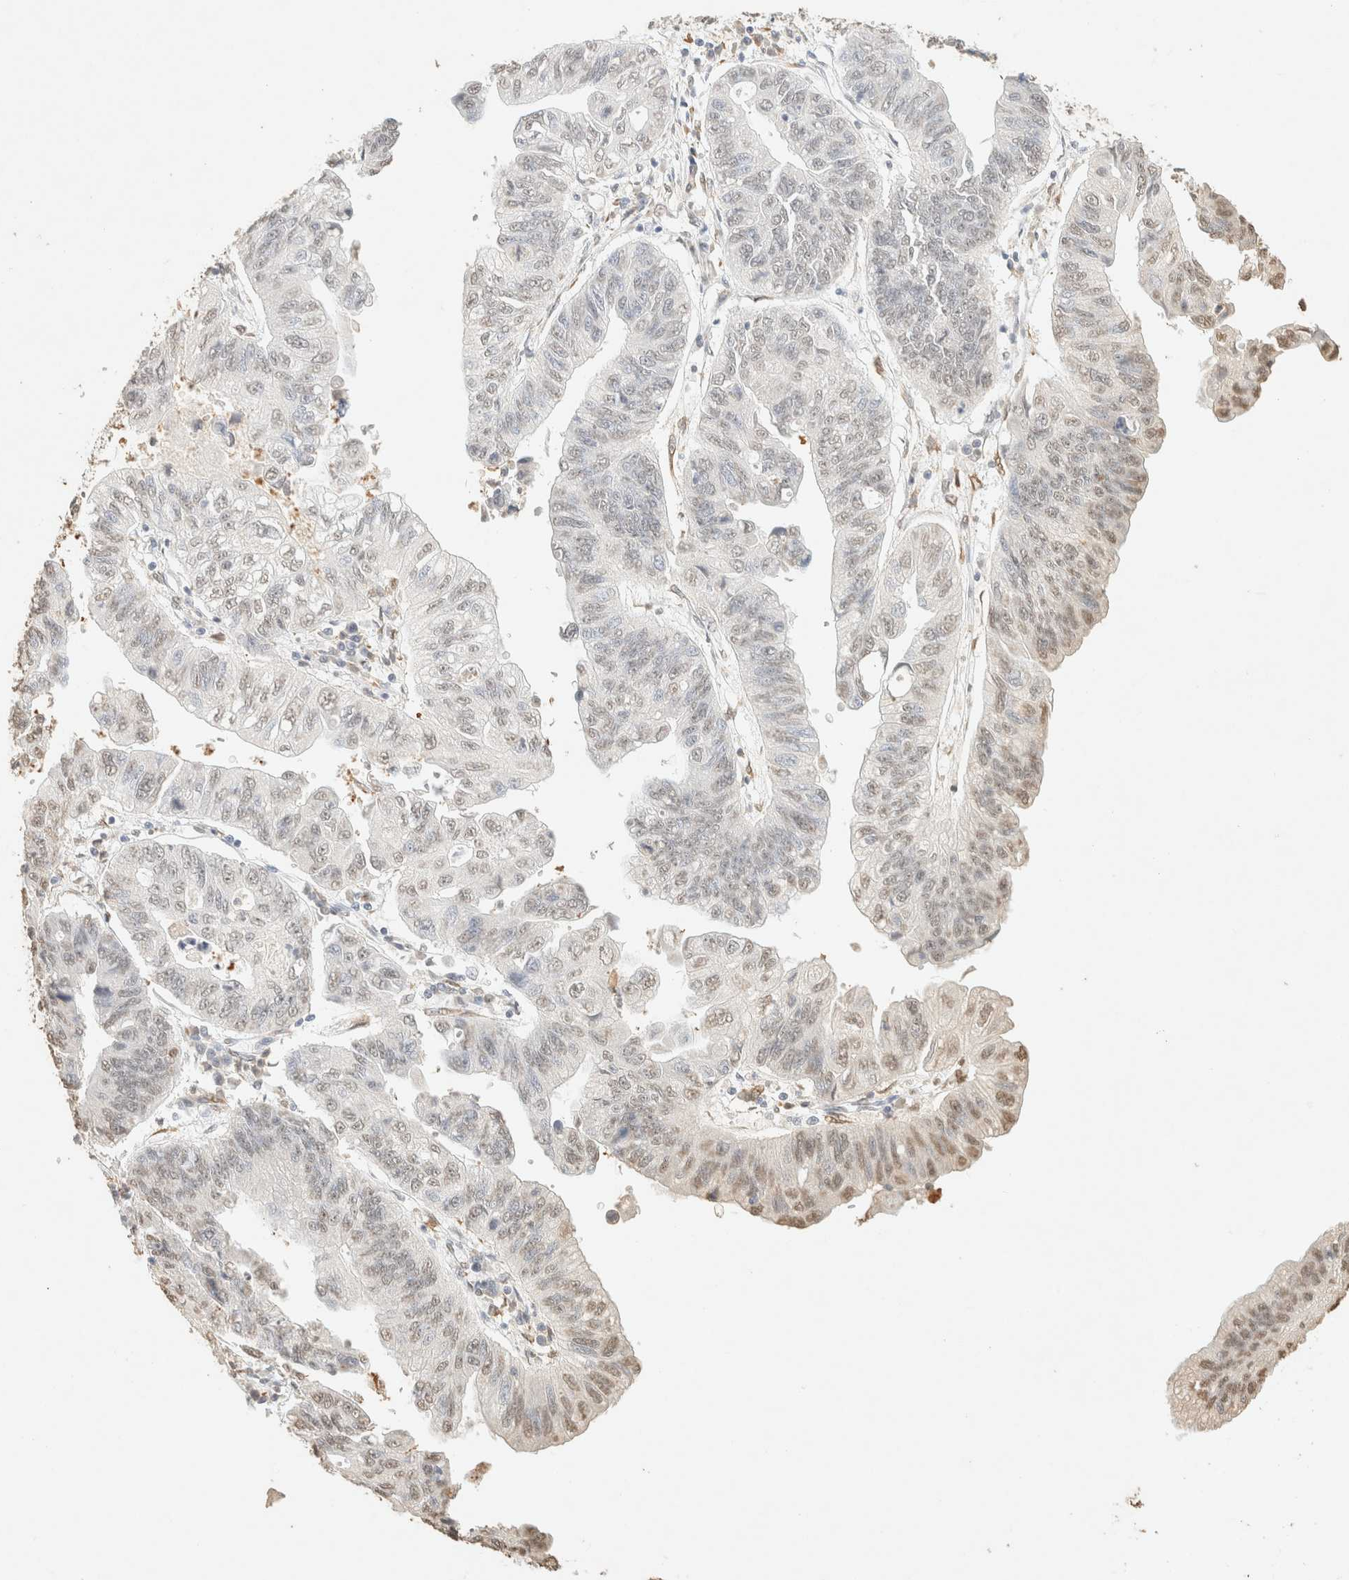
{"staining": {"intensity": "weak", "quantity": "25%-75%", "location": "nuclear"}, "tissue": "stomach cancer", "cell_type": "Tumor cells", "image_type": "cancer", "snomed": [{"axis": "morphology", "description": "Adenocarcinoma, NOS"}, {"axis": "topography", "description": "Stomach"}], "caption": "A low amount of weak nuclear positivity is seen in approximately 25%-75% of tumor cells in stomach cancer (adenocarcinoma) tissue. (DAB = brown stain, brightfield microscopy at high magnification).", "gene": "S100A13", "patient": {"sex": "male", "age": 59}}